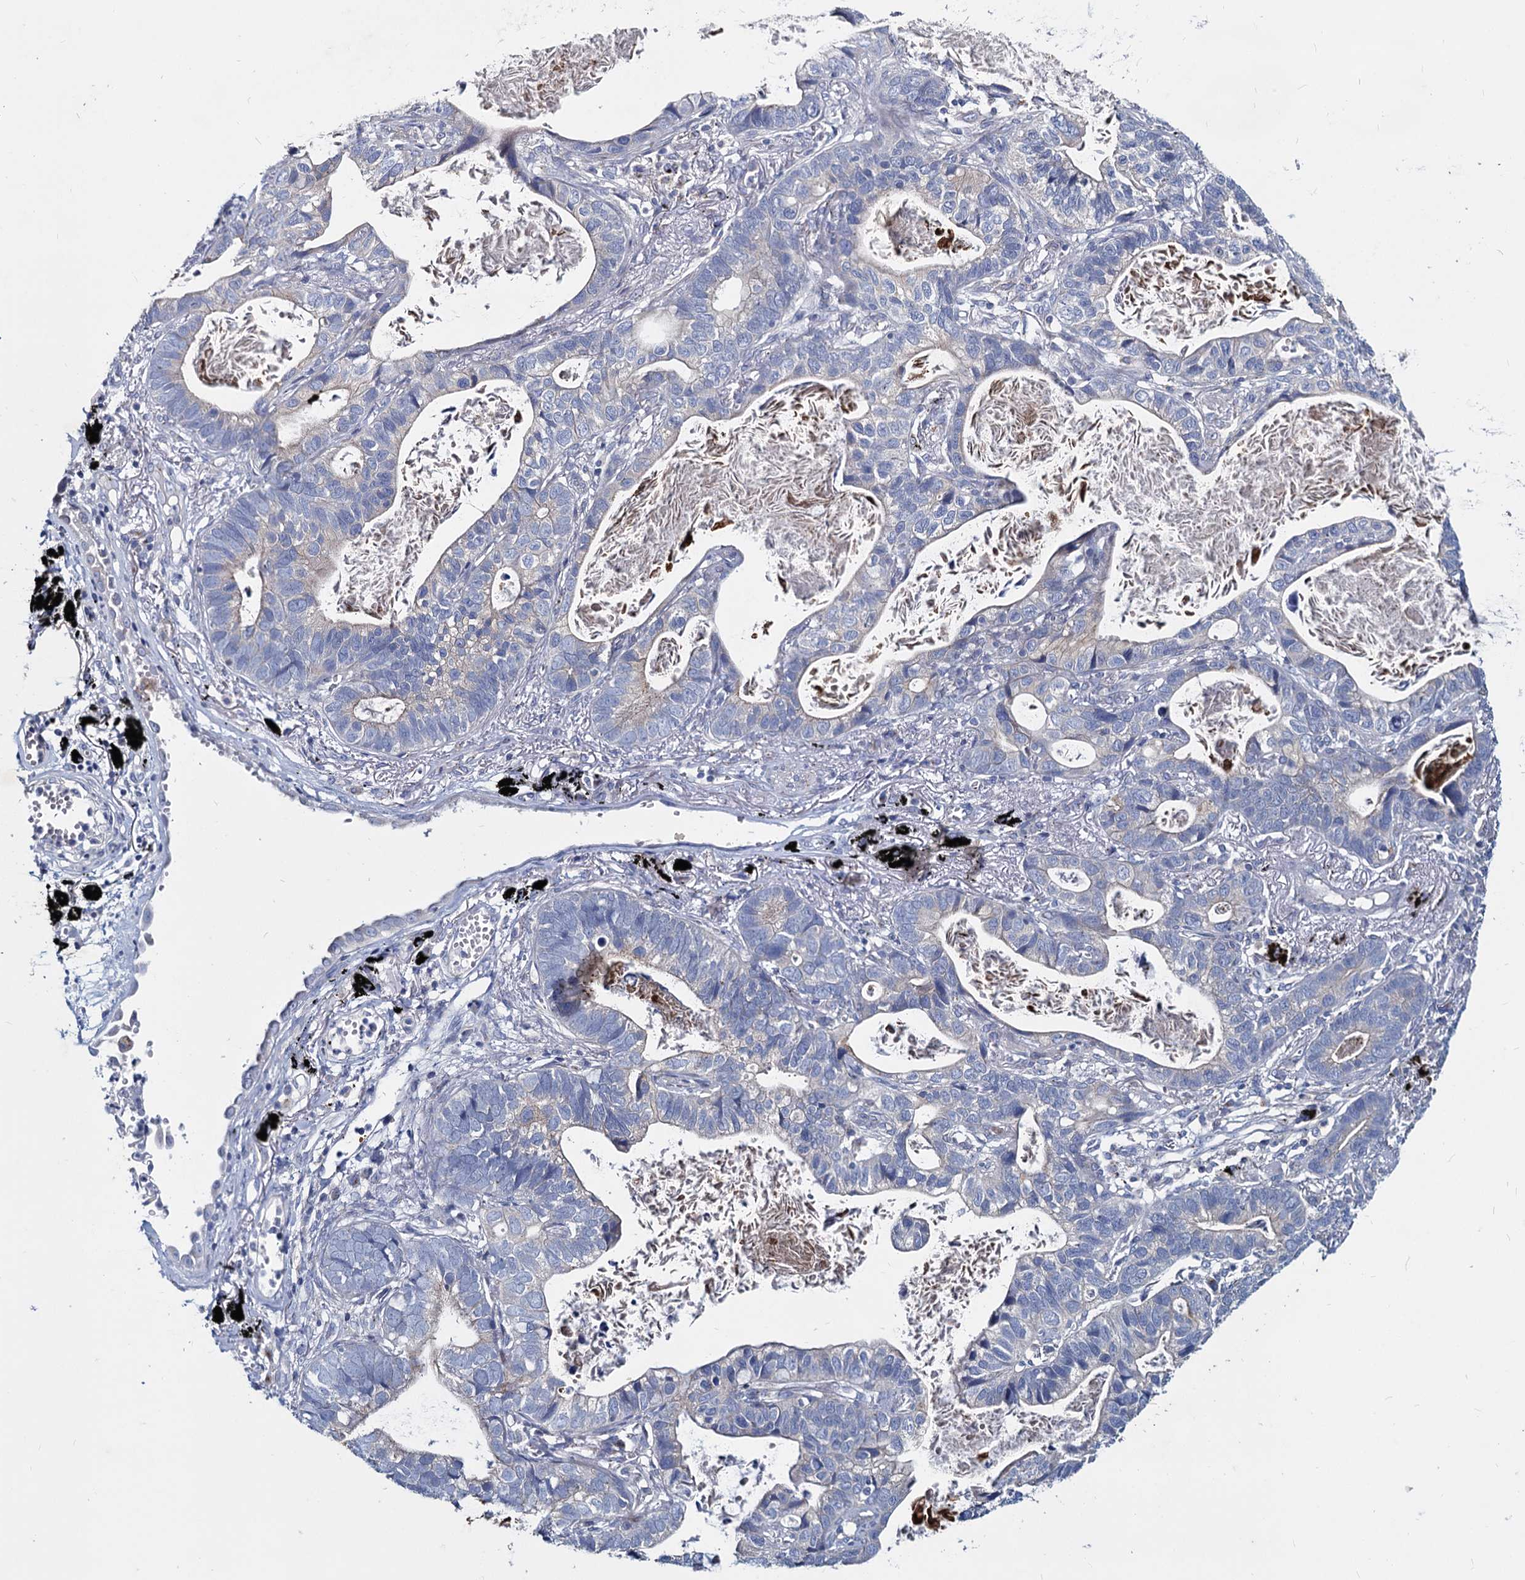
{"staining": {"intensity": "negative", "quantity": "none", "location": "none"}, "tissue": "lung cancer", "cell_type": "Tumor cells", "image_type": "cancer", "snomed": [{"axis": "morphology", "description": "Adenocarcinoma, NOS"}, {"axis": "topography", "description": "Lung"}], "caption": "The photomicrograph shows no significant positivity in tumor cells of adenocarcinoma (lung).", "gene": "AGBL4", "patient": {"sex": "male", "age": 67}}